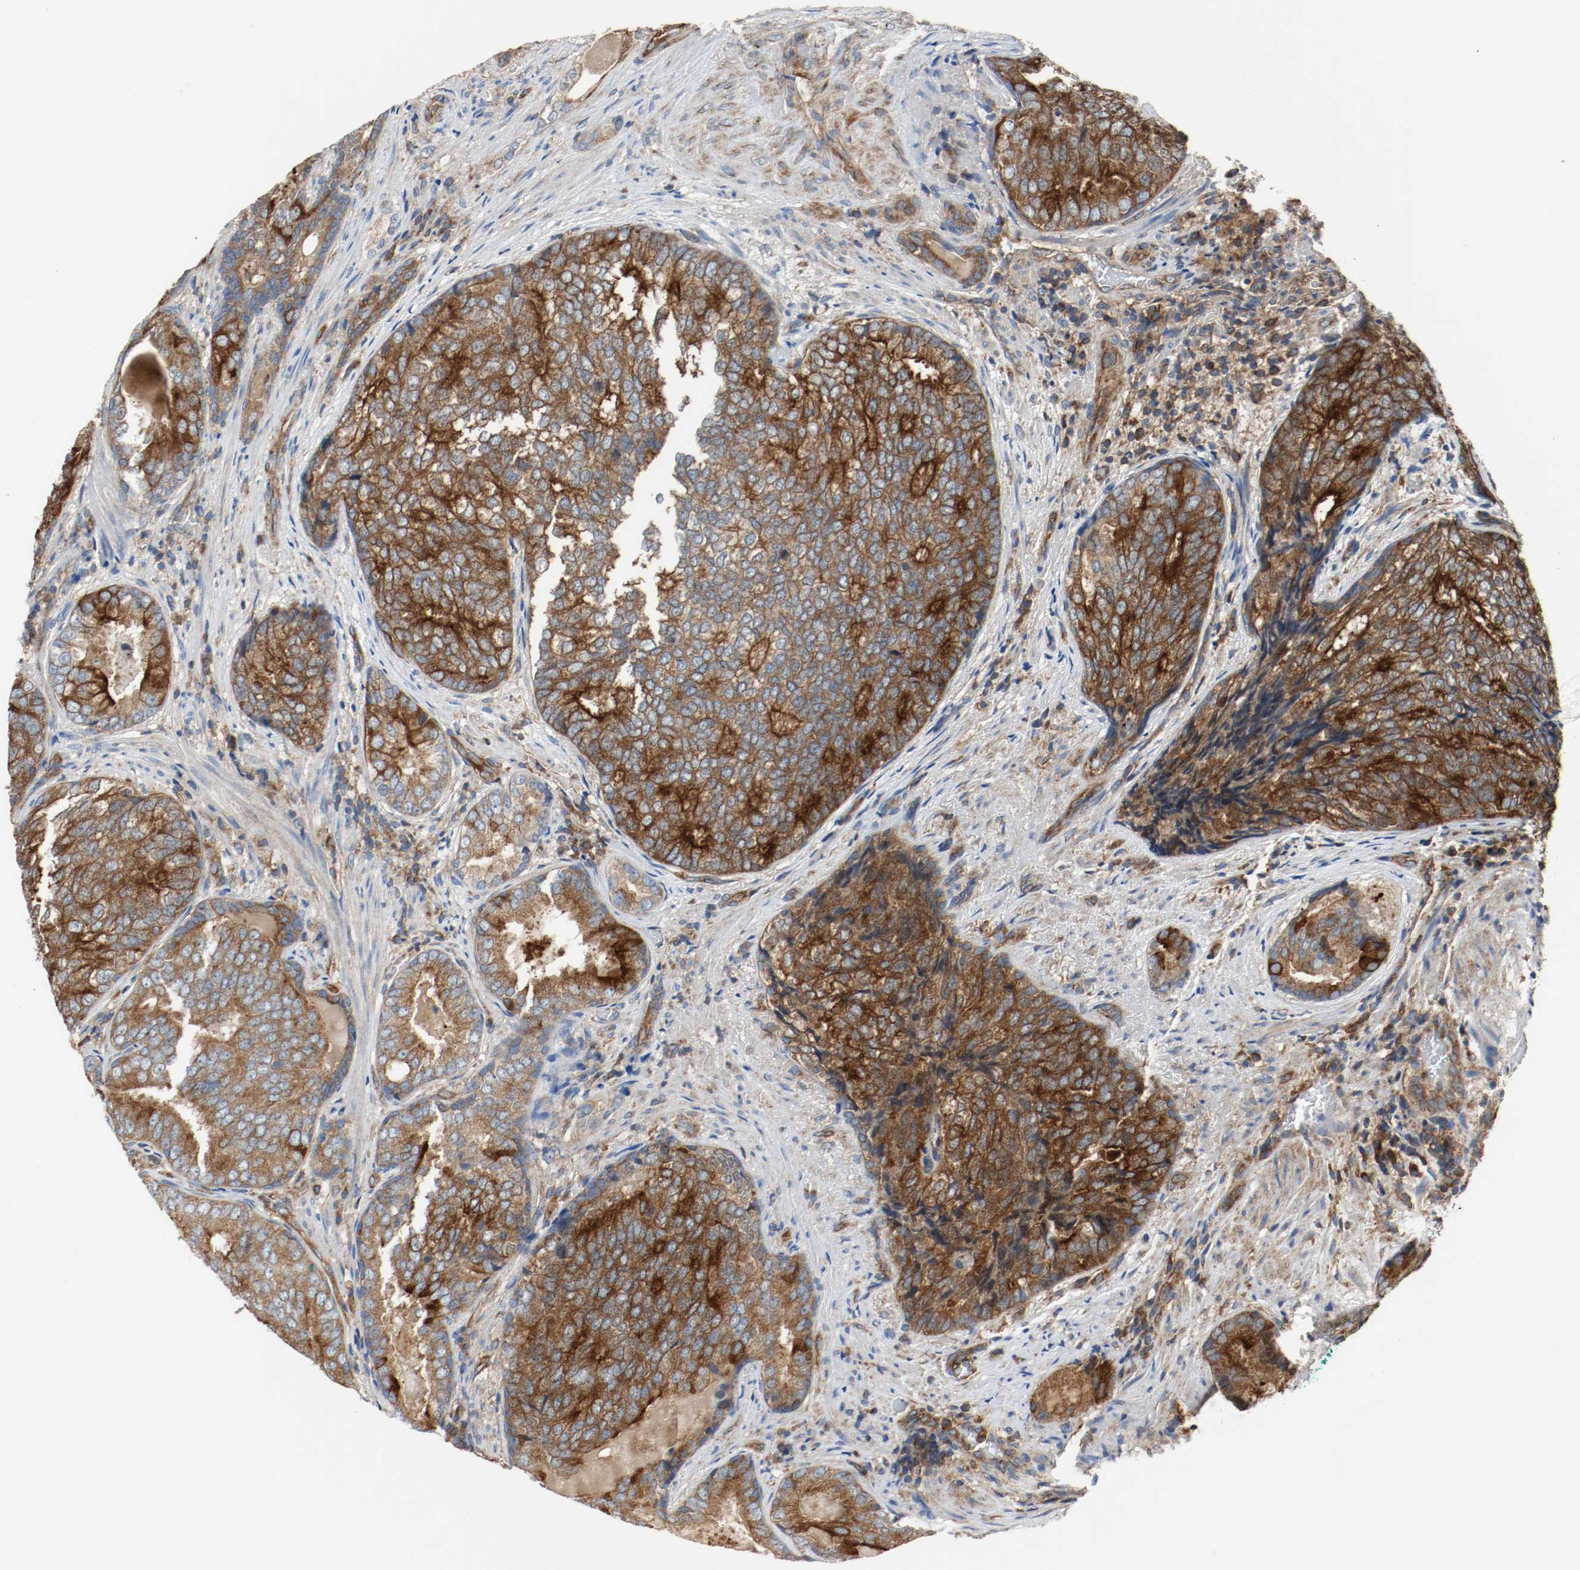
{"staining": {"intensity": "strong", "quantity": ">75%", "location": "cytoplasmic/membranous"}, "tissue": "prostate cancer", "cell_type": "Tumor cells", "image_type": "cancer", "snomed": [{"axis": "morphology", "description": "Adenocarcinoma, High grade"}, {"axis": "topography", "description": "Prostate"}], "caption": "Immunohistochemical staining of human prostate cancer reveals strong cytoplasmic/membranous protein staining in approximately >75% of tumor cells.", "gene": "TUBA3D", "patient": {"sex": "male", "age": 66}}